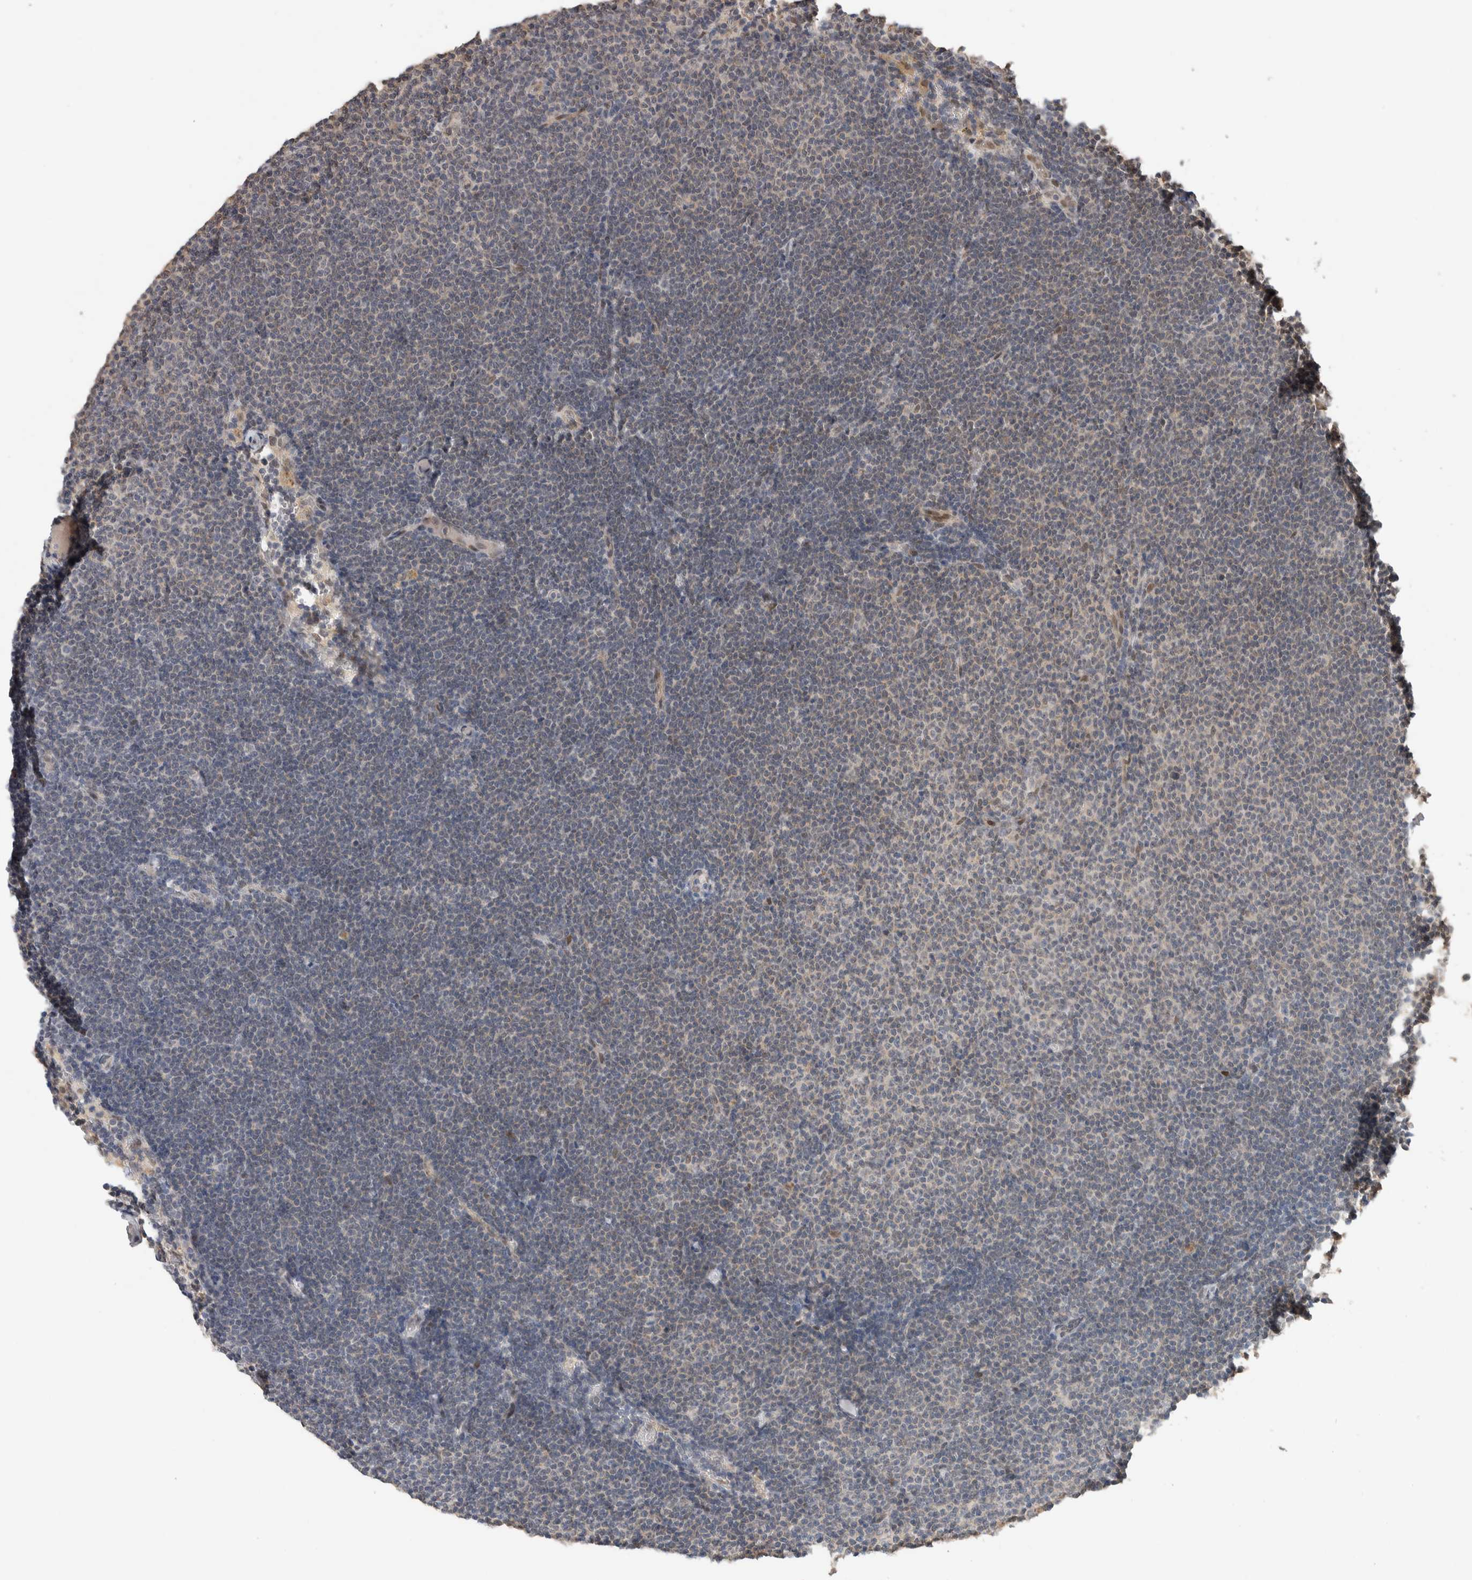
{"staining": {"intensity": "negative", "quantity": "none", "location": "none"}, "tissue": "lymphoma", "cell_type": "Tumor cells", "image_type": "cancer", "snomed": [{"axis": "morphology", "description": "Malignant lymphoma, non-Hodgkin's type, Low grade"}, {"axis": "topography", "description": "Lymph node"}], "caption": "The photomicrograph reveals no significant positivity in tumor cells of lymphoma.", "gene": "CYSRT1", "patient": {"sex": "female", "age": 53}}